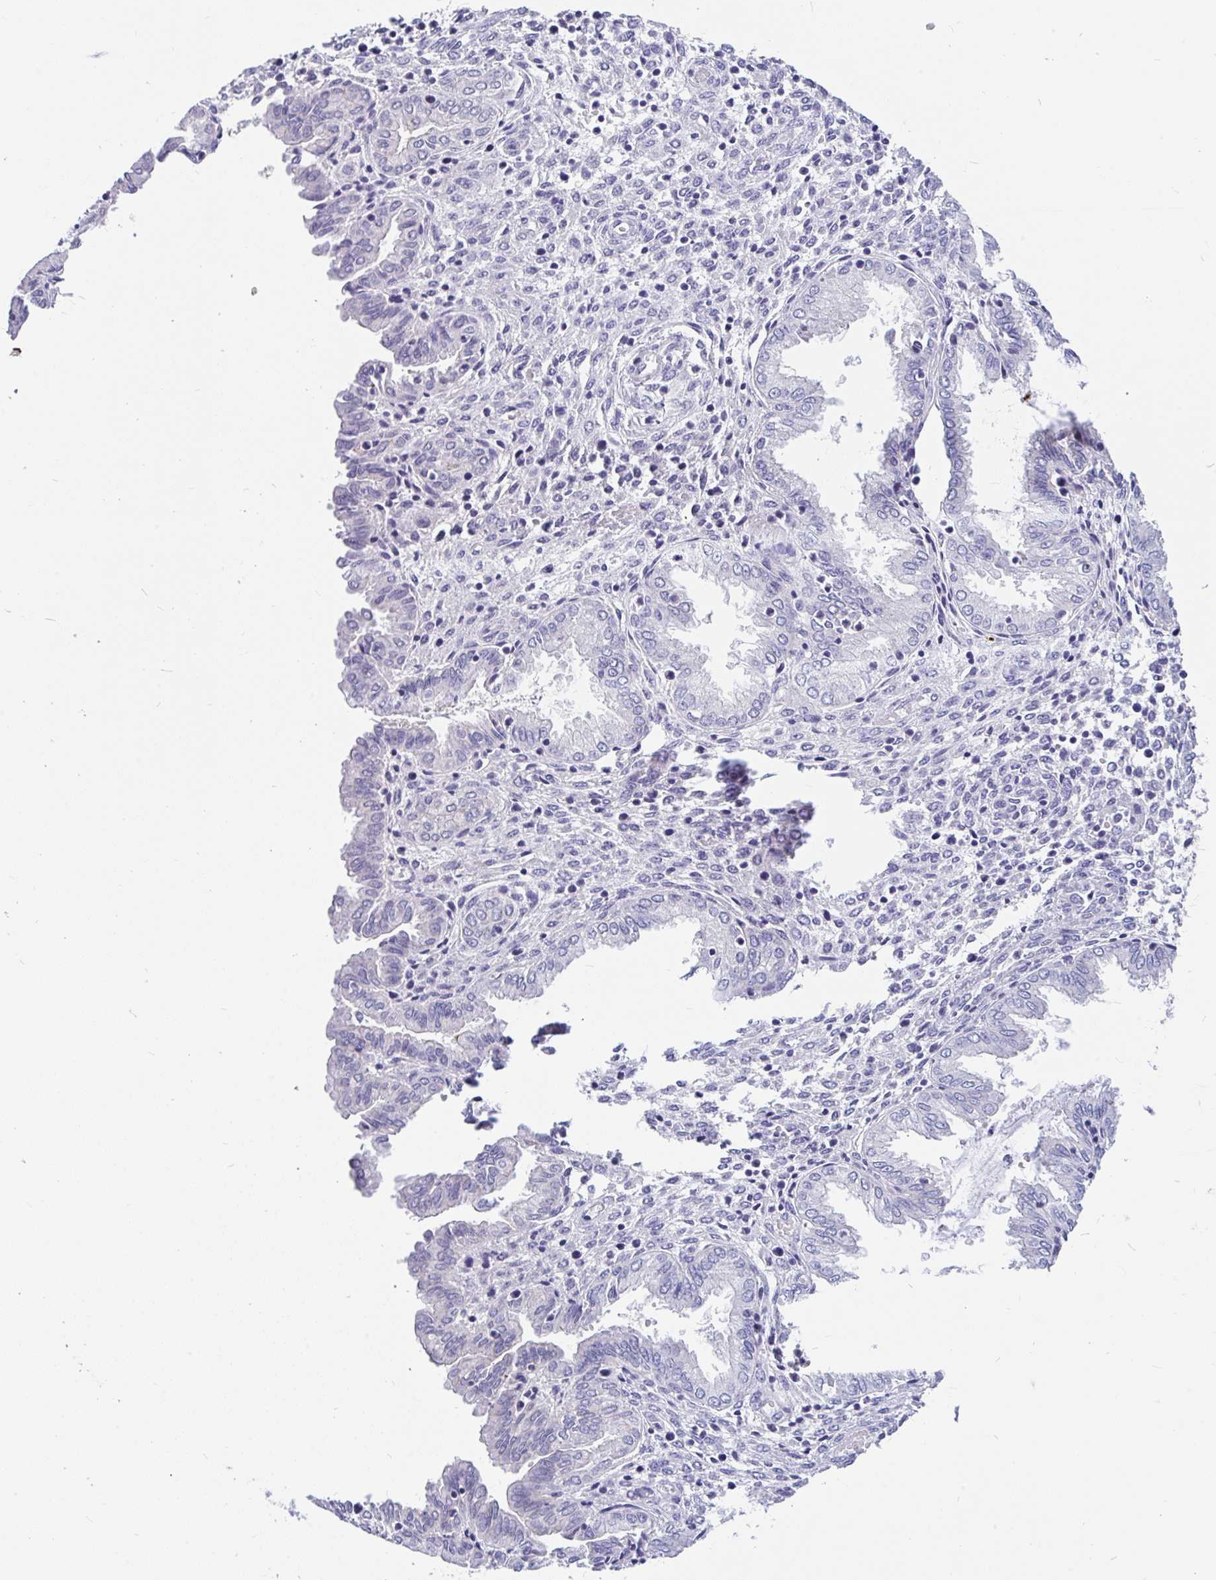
{"staining": {"intensity": "negative", "quantity": "none", "location": "none"}, "tissue": "endometrium", "cell_type": "Cells in endometrial stroma", "image_type": "normal", "snomed": [{"axis": "morphology", "description": "Normal tissue, NOS"}, {"axis": "topography", "description": "Endometrium"}], "caption": "Immunohistochemistry of normal endometrium shows no staining in cells in endometrial stroma.", "gene": "KIAA2013", "patient": {"sex": "female", "age": 33}}